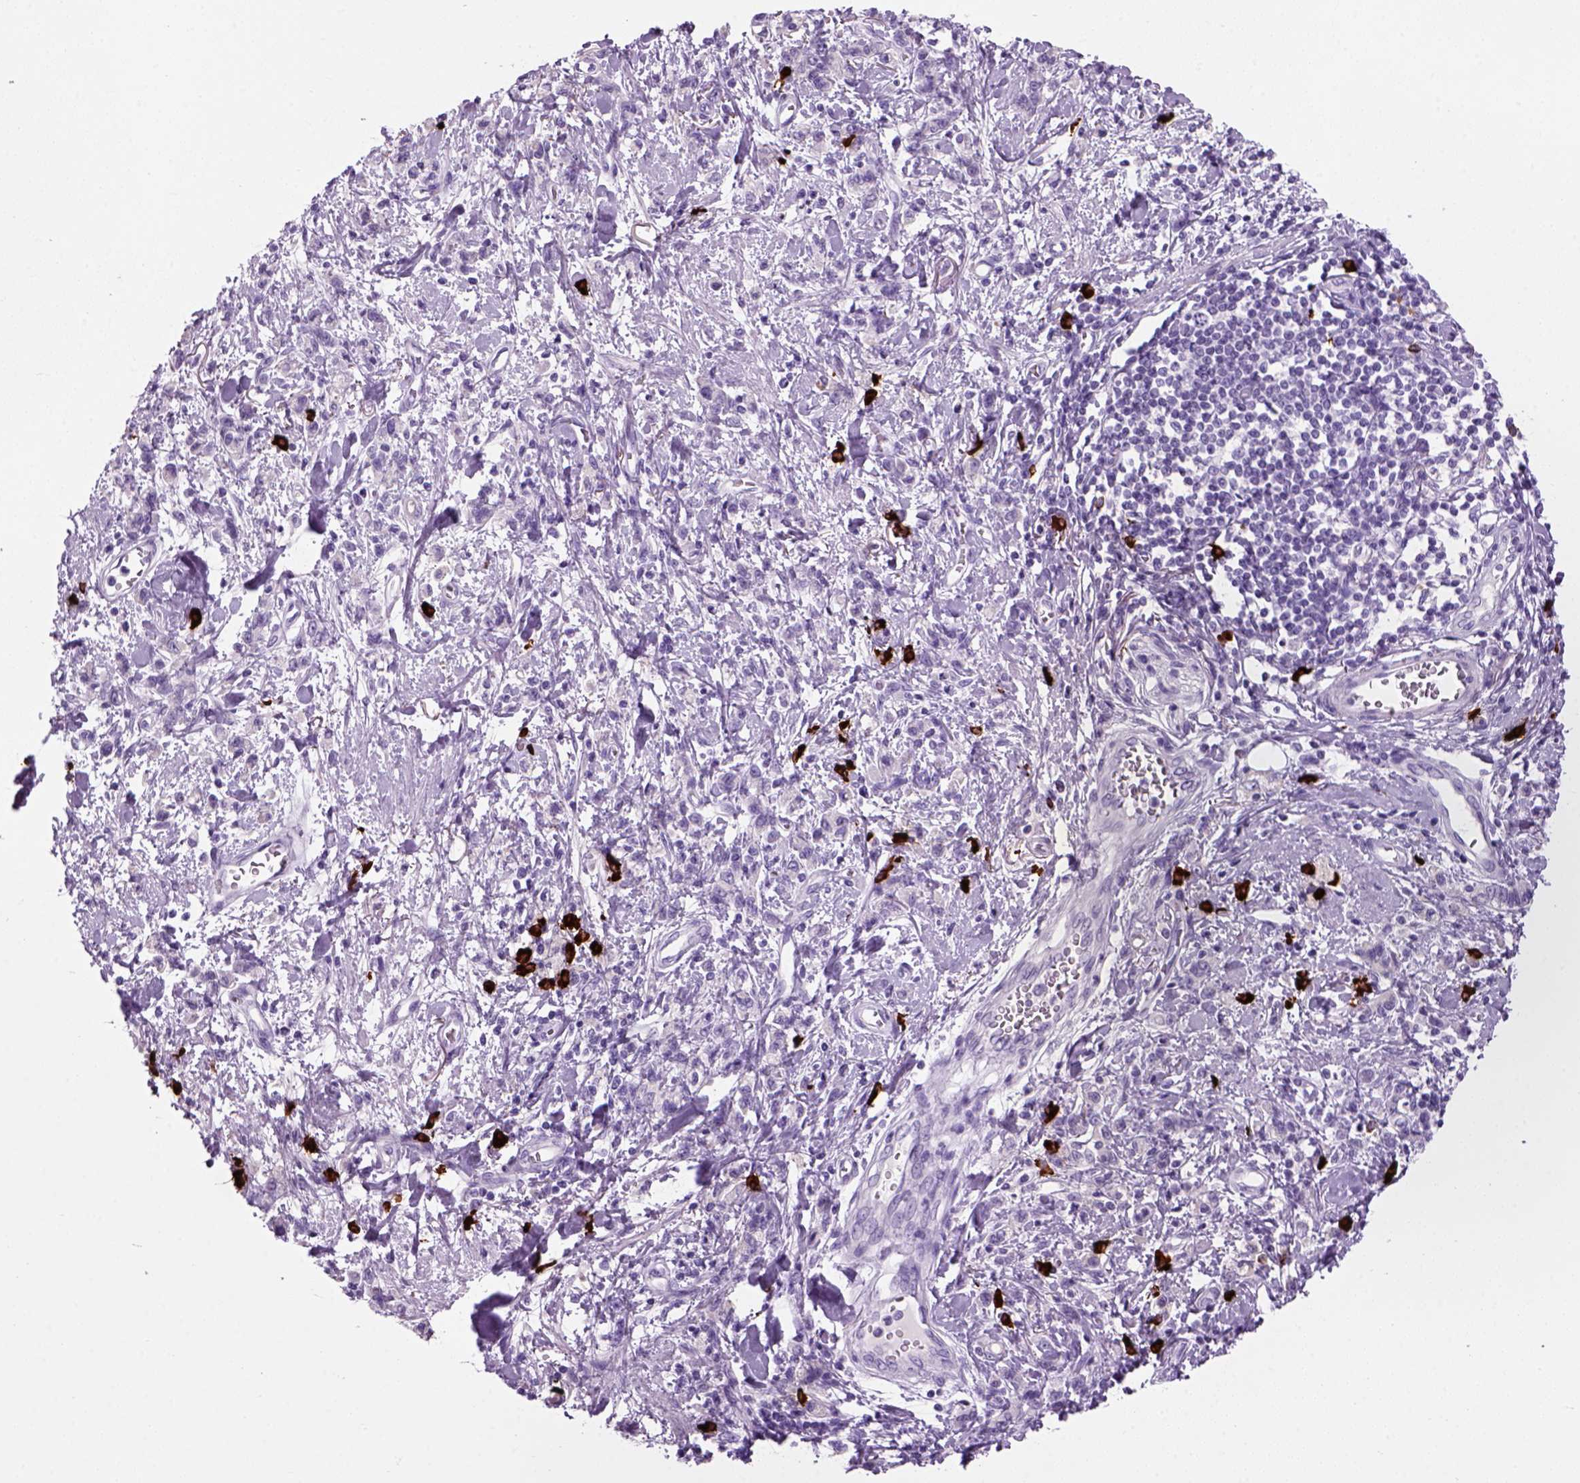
{"staining": {"intensity": "negative", "quantity": "none", "location": "none"}, "tissue": "stomach cancer", "cell_type": "Tumor cells", "image_type": "cancer", "snomed": [{"axis": "morphology", "description": "Adenocarcinoma, NOS"}, {"axis": "topography", "description": "Stomach"}], "caption": "Immunohistochemistry histopathology image of human stomach cancer stained for a protein (brown), which reveals no staining in tumor cells.", "gene": "MZB1", "patient": {"sex": "male", "age": 77}}